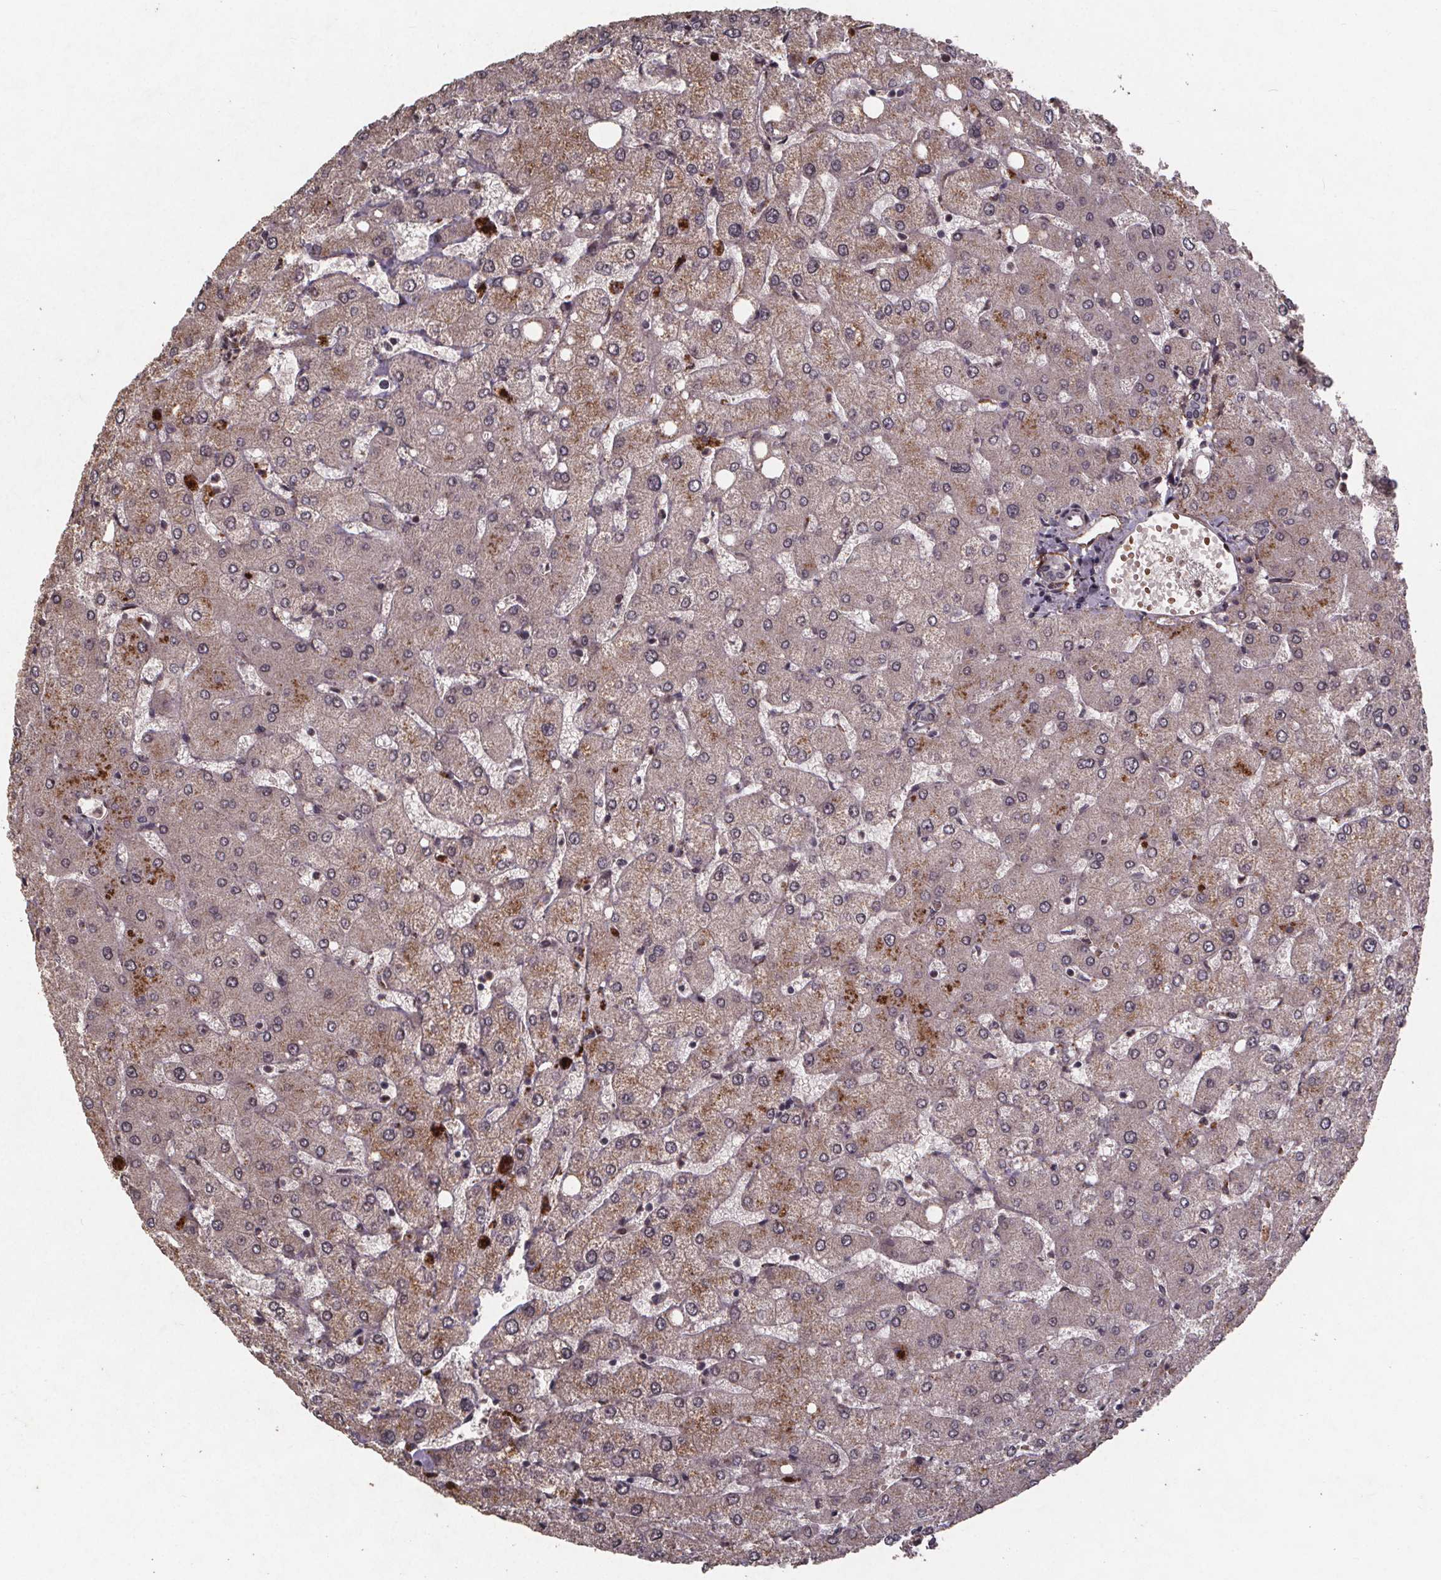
{"staining": {"intensity": "negative", "quantity": "none", "location": "none"}, "tissue": "liver", "cell_type": "Cholangiocytes", "image_type": "normal", "snomed": [{"axis": "morphology", "description": "Normal tissue, NOS"}, {"axis": "topography", "description": "Liver"}], "caption": "A photomicrograph of liver stained for a protein displays no brown staining in cholangiocytes.", "gene": "GPX3", "patient": {"sex": "female", "age": 54}}